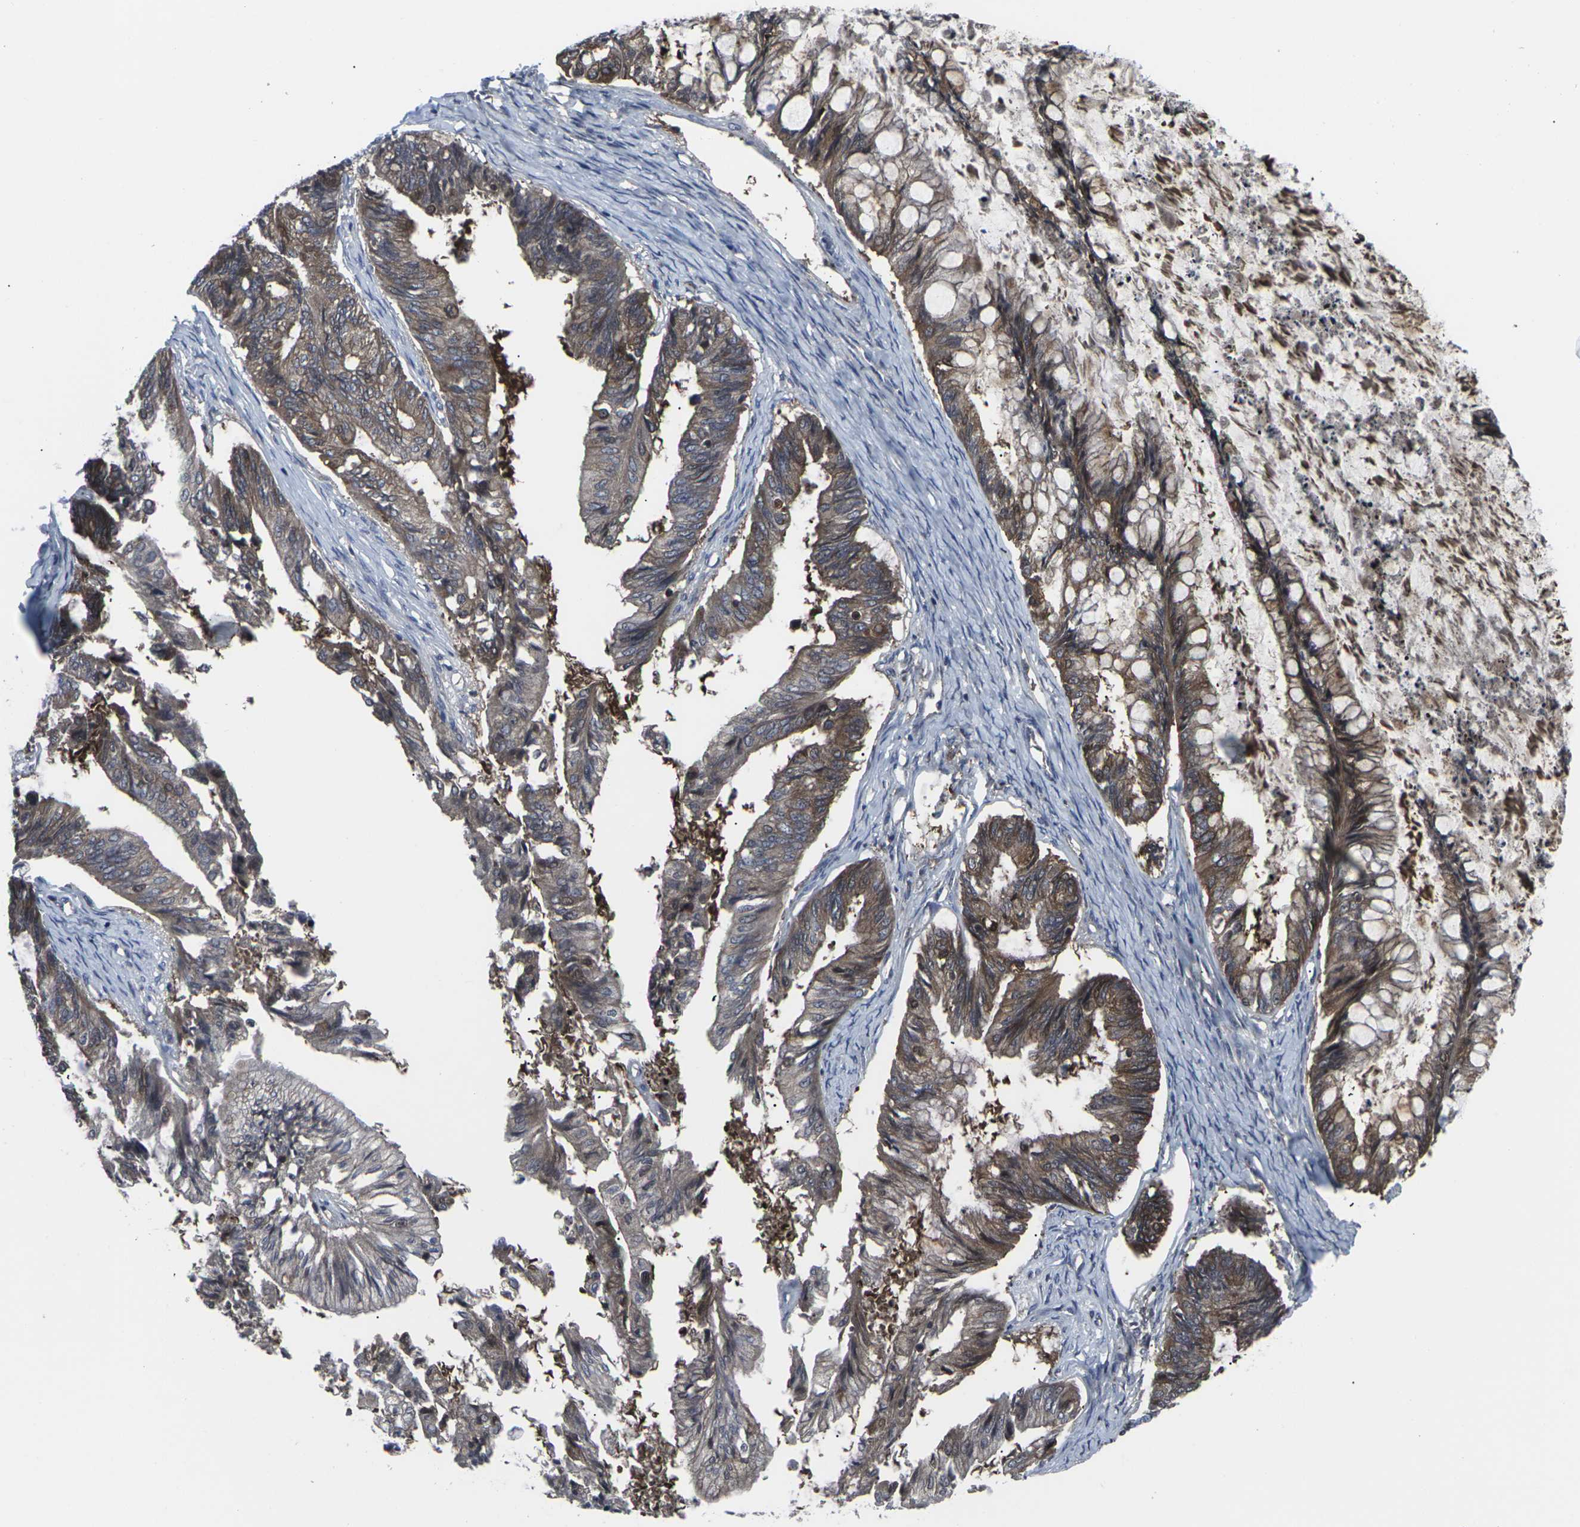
{"staining": {"intensity": "moderate", "quantity": ">75%", "location": "cytoplasmic/membranous"}, "tissue": "ovarian cancer", "cell_type": "Tumor cells", "image_type": "cancer", "snomed": [{"axis": "morphology", "description": "Cystadenocarcinoma, mucinous, NOS"}, {"axis": "topography", "description": "Ovary"}], "caption": "Immunohistochemical staining of ovarian cancer reveals medium levels of moderate cytoplasmic/membranous protein staining in approximately >75% of tumor cells.", "gene": "HPRT1", "patient": {"sex": "female", "age": 57}}